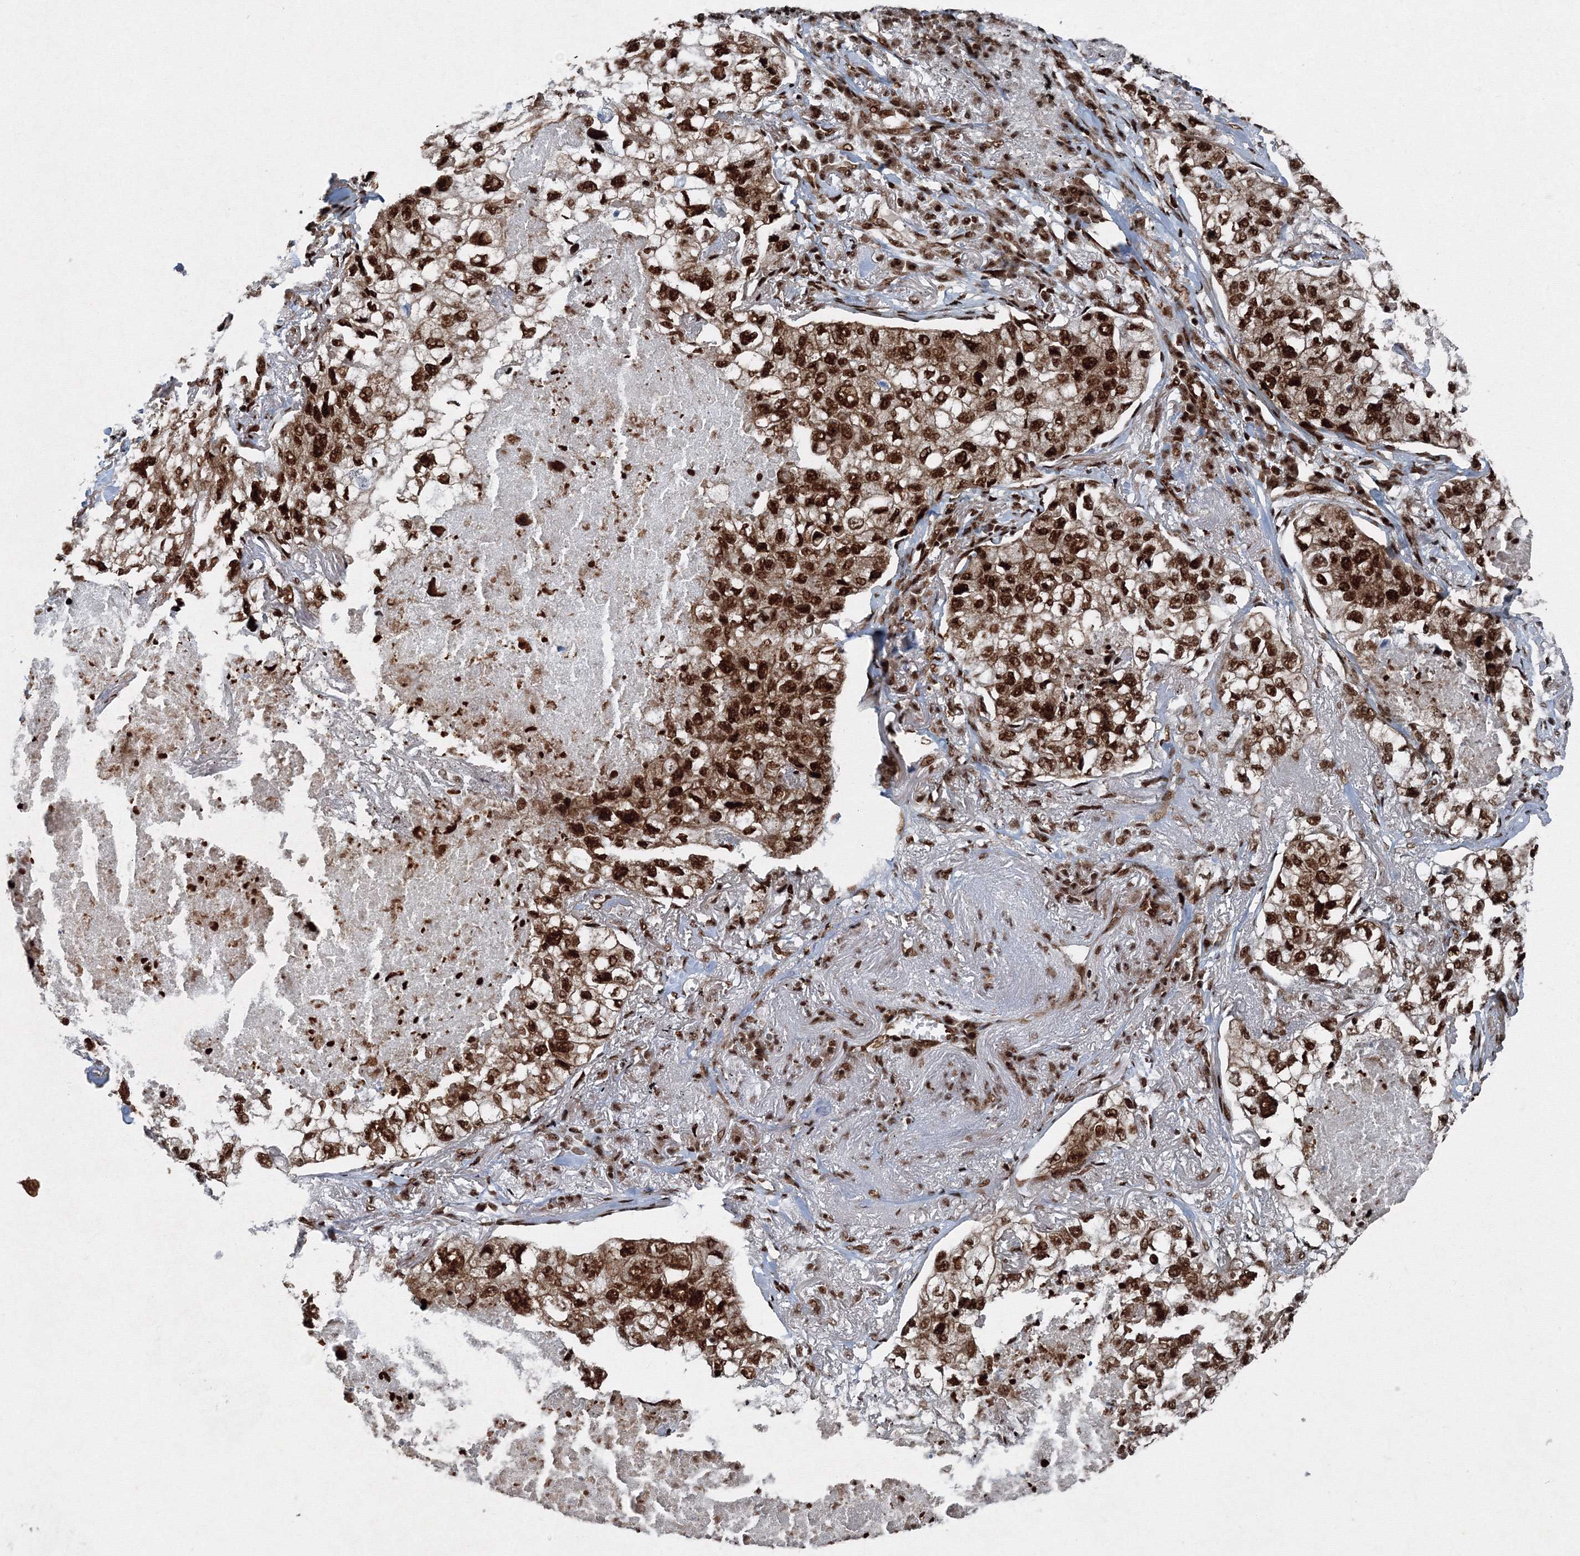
{"staining": {"intensity": "strong", "quantity": ">75%", "location": "nuclear"}, "tissue": "lung cancer", "cell_type": "Tumor cells", "image_type": "cancer", "snomed": [{"axis": "morphology", "description": "Adenocarcinoma, NOS"}, {"axis": "topography", "description": "Lung"}], "caption": "Lung cancer tissue exhibits strong nuclear staining in about >75% of tumor cells", "gene": "SNRPC", "patient": {"sex": "male", "age": 65}}